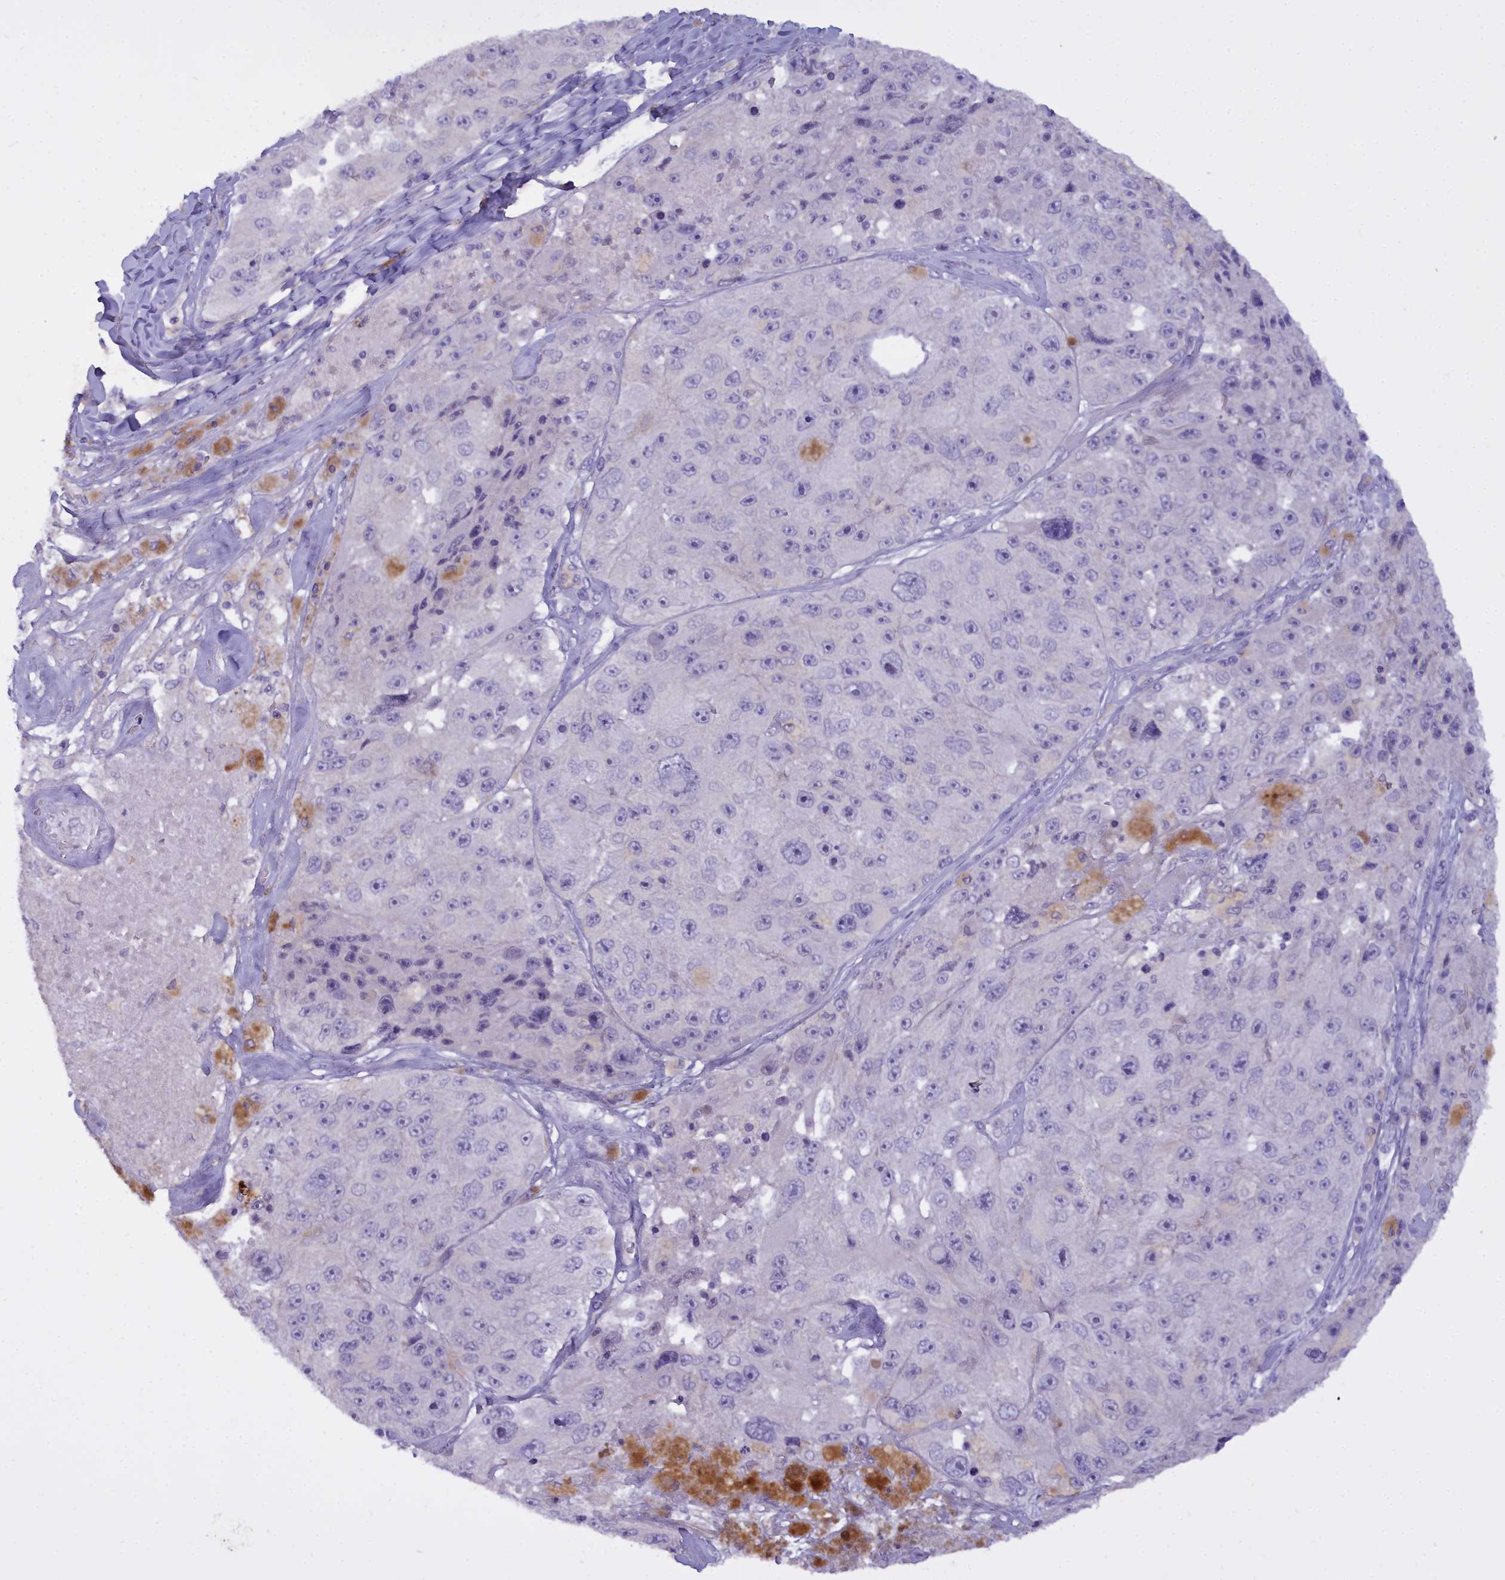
{"staining": {"intensity": "negative", "quantity": "none", "location": "none"}, "tissue": "melanoma", "cell_type": "Tumor cells", "image_type": "cancer", "snomed": [{"axis": "morphology", "description": "Malignant melanoma, Metastatic site"}, {"axis": "topography", "description": "Lymph node"}], "caption": "Immunohistochemistry of human malignant melanoma (metastatic site) reveals no staining in tumor cells.", "gene": "OSTN", "patient": {"sex": "male", "age": 62}}